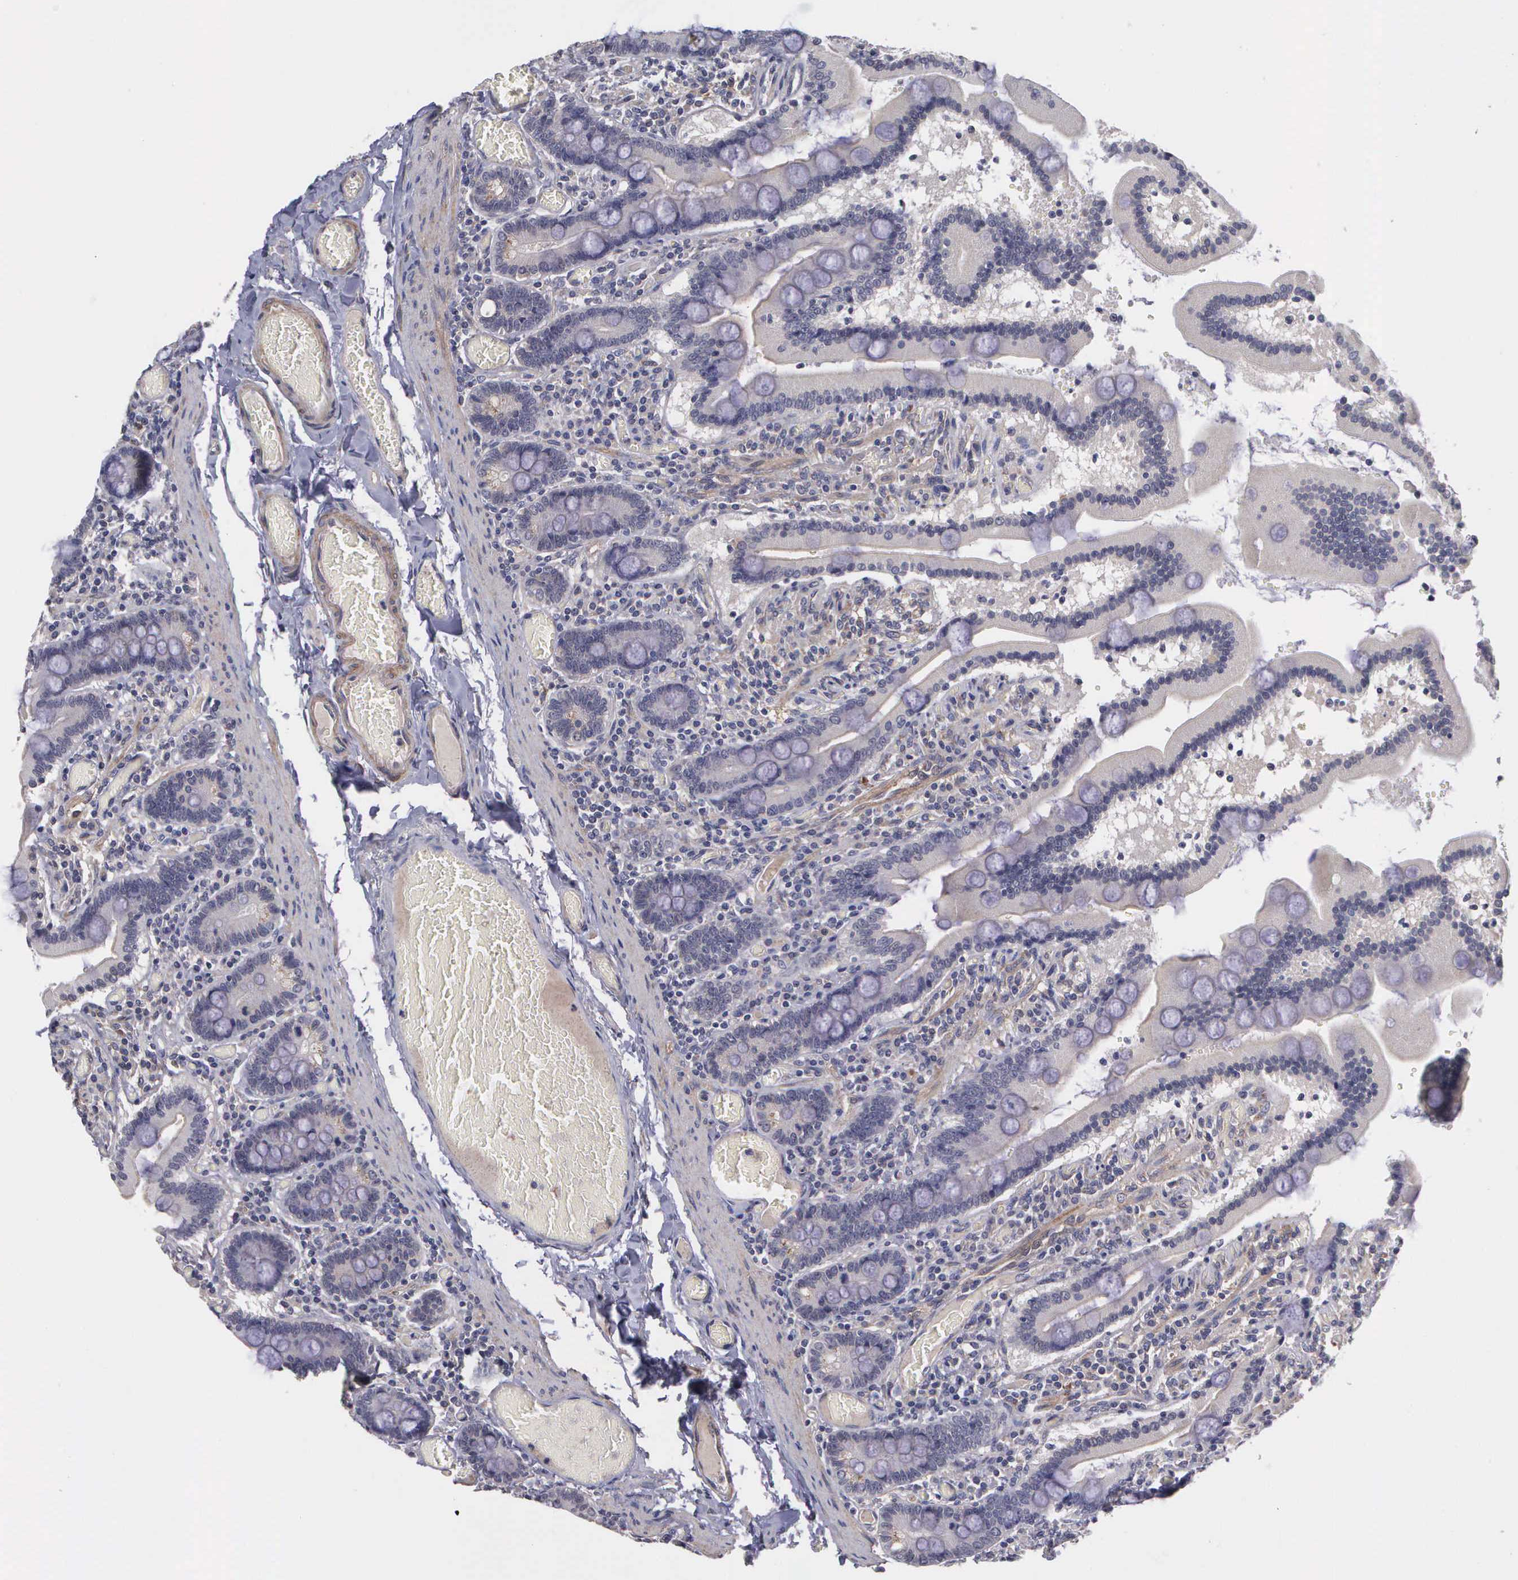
{"staining": {"intensity": "weak", "quantity": "<25%", "location": "cytoplasmic/membranous"}, "tissue": "small intestine", "cell_type": "Glandular cells", "image_type": "normal", "snomed": [{"axis": "morphology", "description": "Normal tissue, NOS"}, {"axis": "topography", "description": "Small intestine"}], "caption": "Small intestine was stained to show a protein in brown. There is no significant expression in glandular cells. Nuclei are stained in blue.", "gene": "RTL10", "patient": {"sex": "male", "age": 59}}